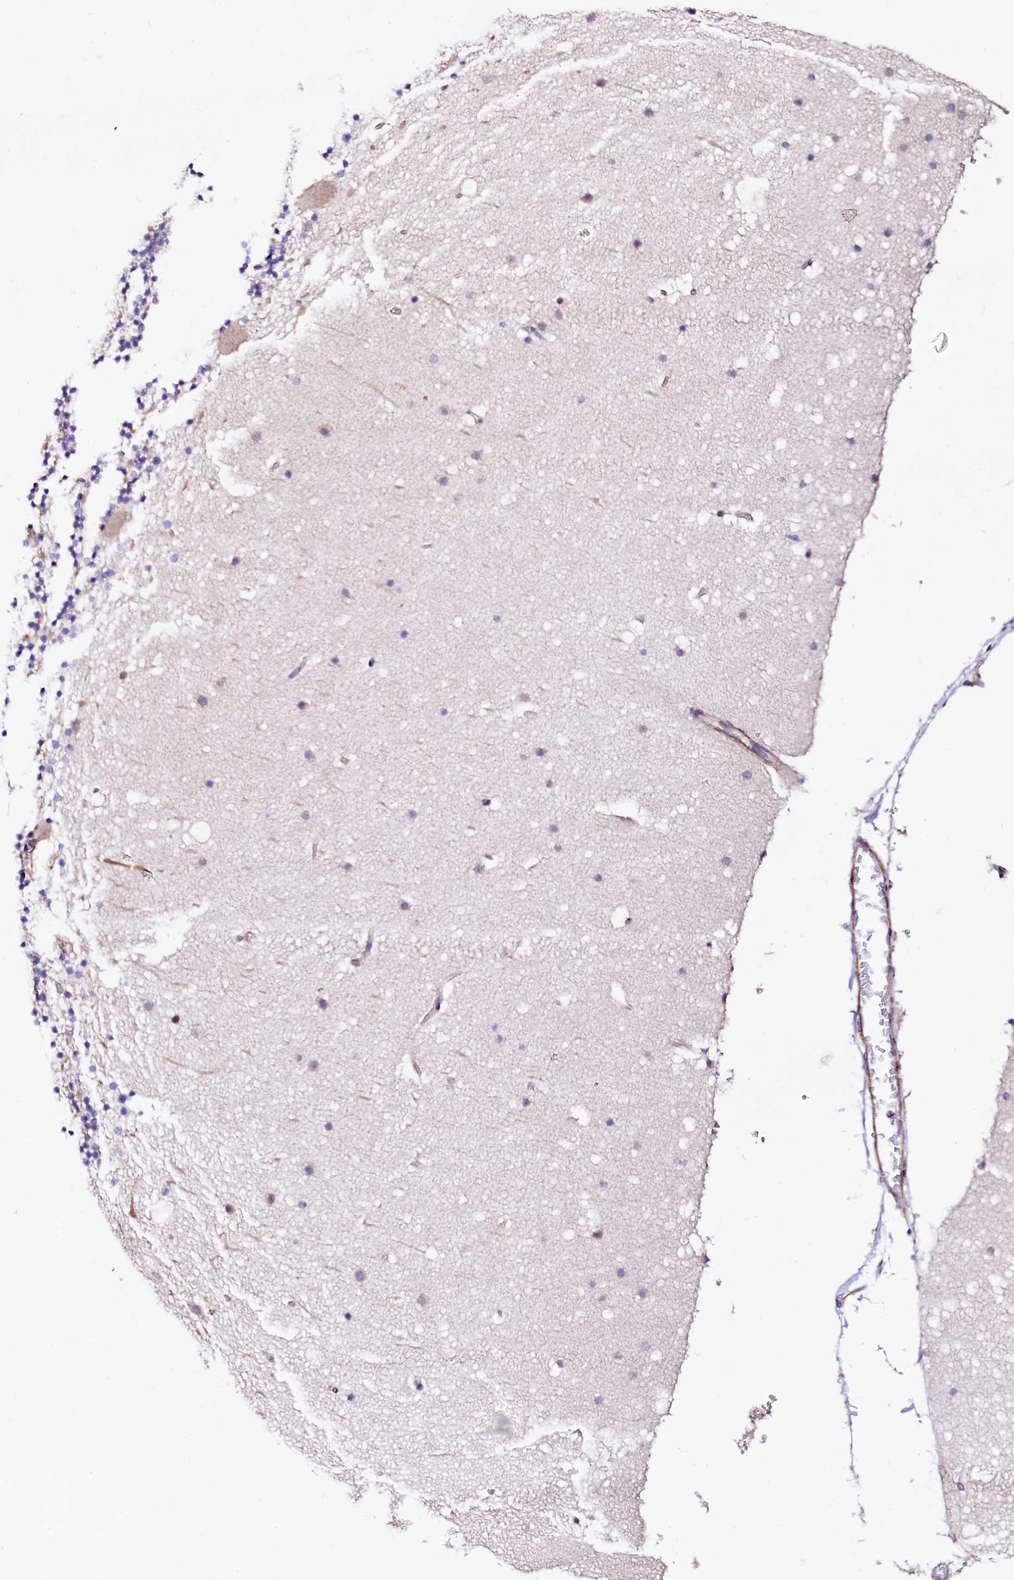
{"staining": {"intensity": "negative", "quantity": "none", "location": "none"}, "tissue": "cerebellum", "cell_type": "Cells in granular layer", "image_type": "normal", "snomed": [{"axis": "morphology", "description": "Normal tissue, NOS"}, {"axis": "topography", "description": "Cerebellum"}], "caption": "Immunohistochemistry of unremarkable cerebellum shows no staining in cells in granular layer.", "gene": "GPR176", "patient": {"sex": "male", "age": 57}}